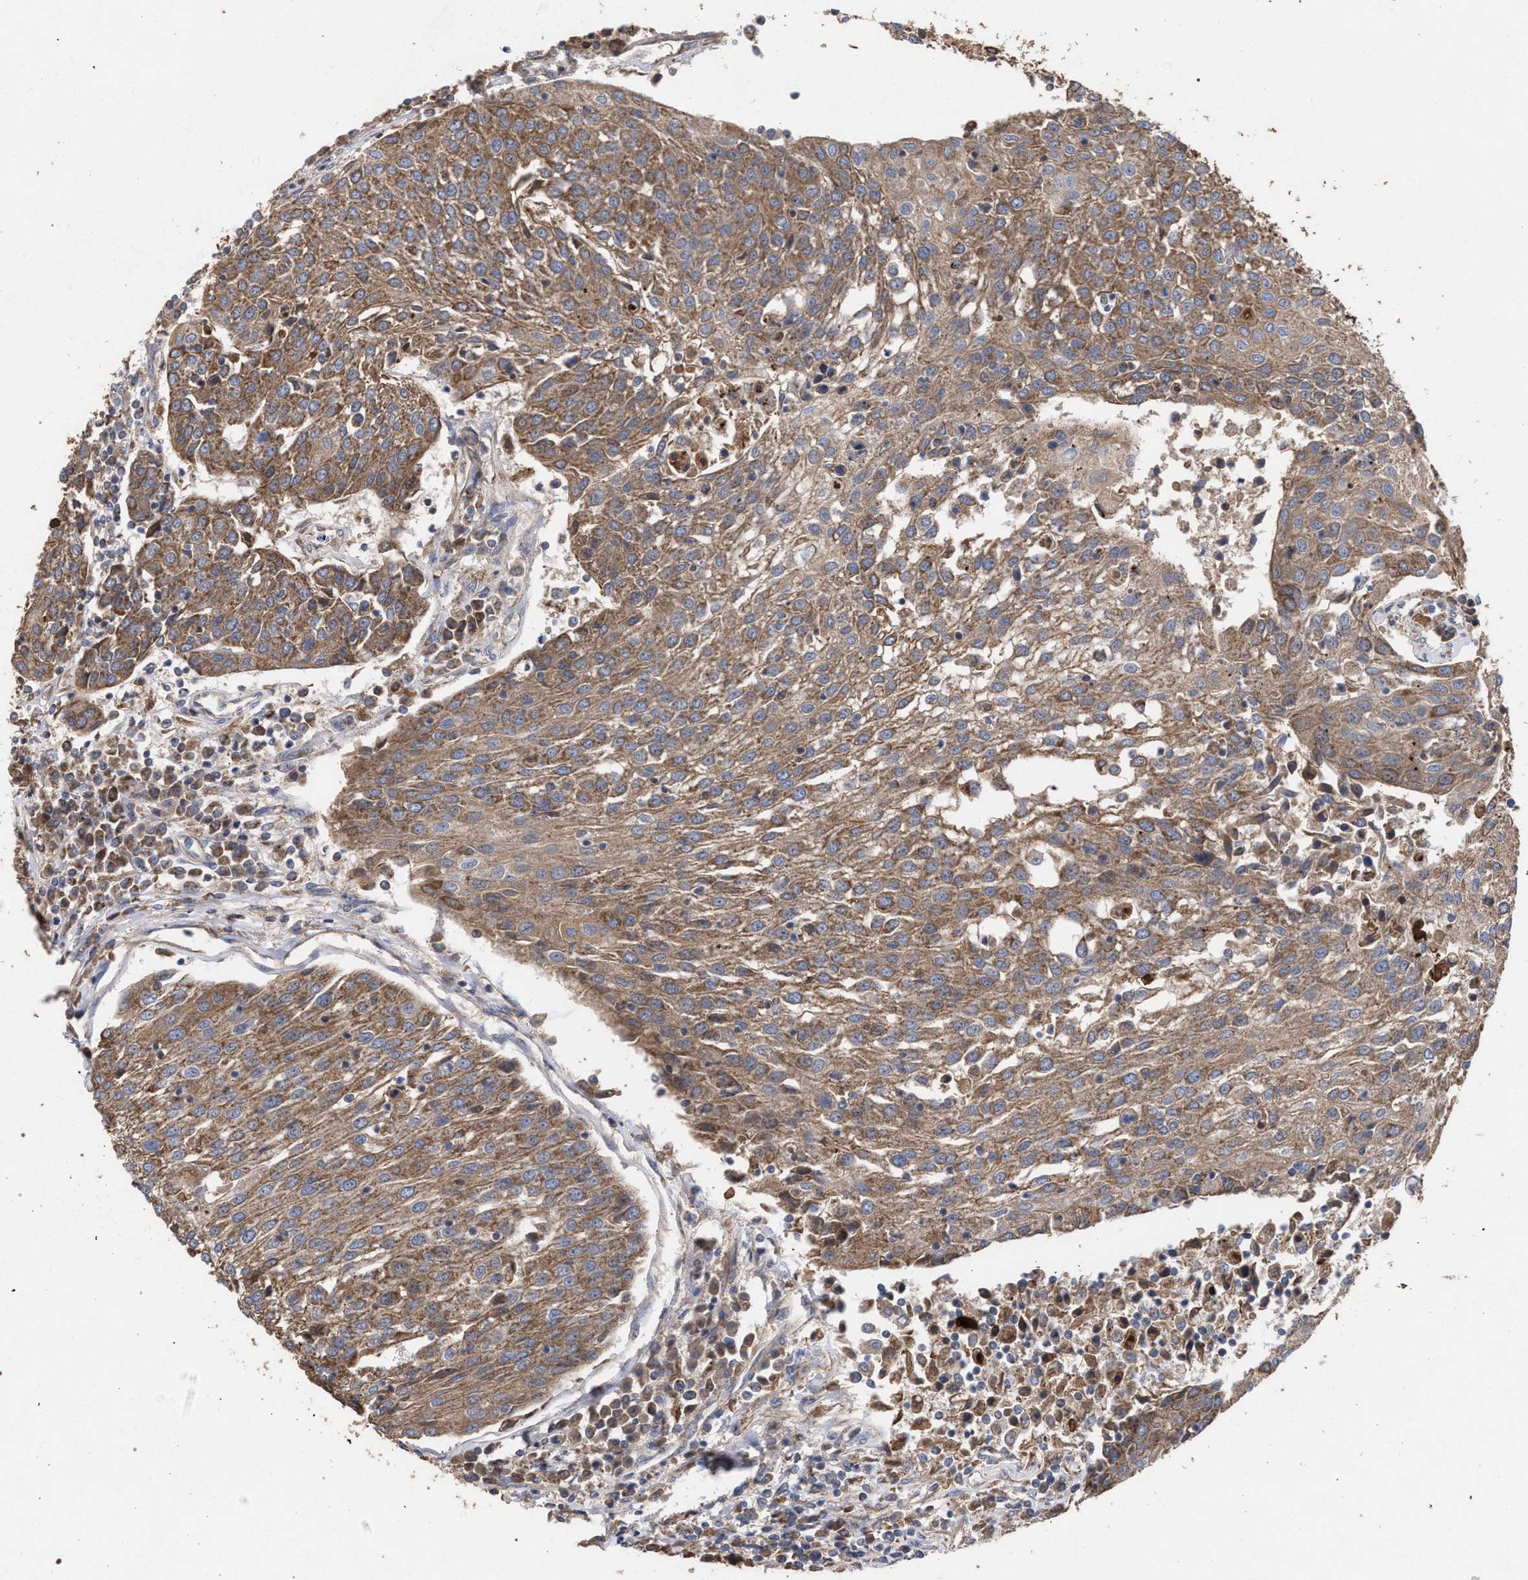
{"staining": {"intensity": "moderate", "quantity": ">75%", "location": "cytoplasmic/membranous"}, "tissue": "urothelial cancer", "cell_type": "Tumor cells", "image_type": "cancer", "snomed": [{"axis": "morphology", "description": "Urothelial carcinoma, High grade"}, {"axis": "topography", "description": "Urinary bladder"}], "caption": "Immunohistochemistry histopathology image of neoplastic tissue: urothelial carcinoma (high-grade) stained using immunohistochemistry reveals medium levels of moderate protein expression localized specifically in the cytoplasmic/membranous of tumor cells, appearing as a cytoplasmic/membranous brown color.", "gene": "BCL2L12", "patient": {"sex": "female", "age": 85}}